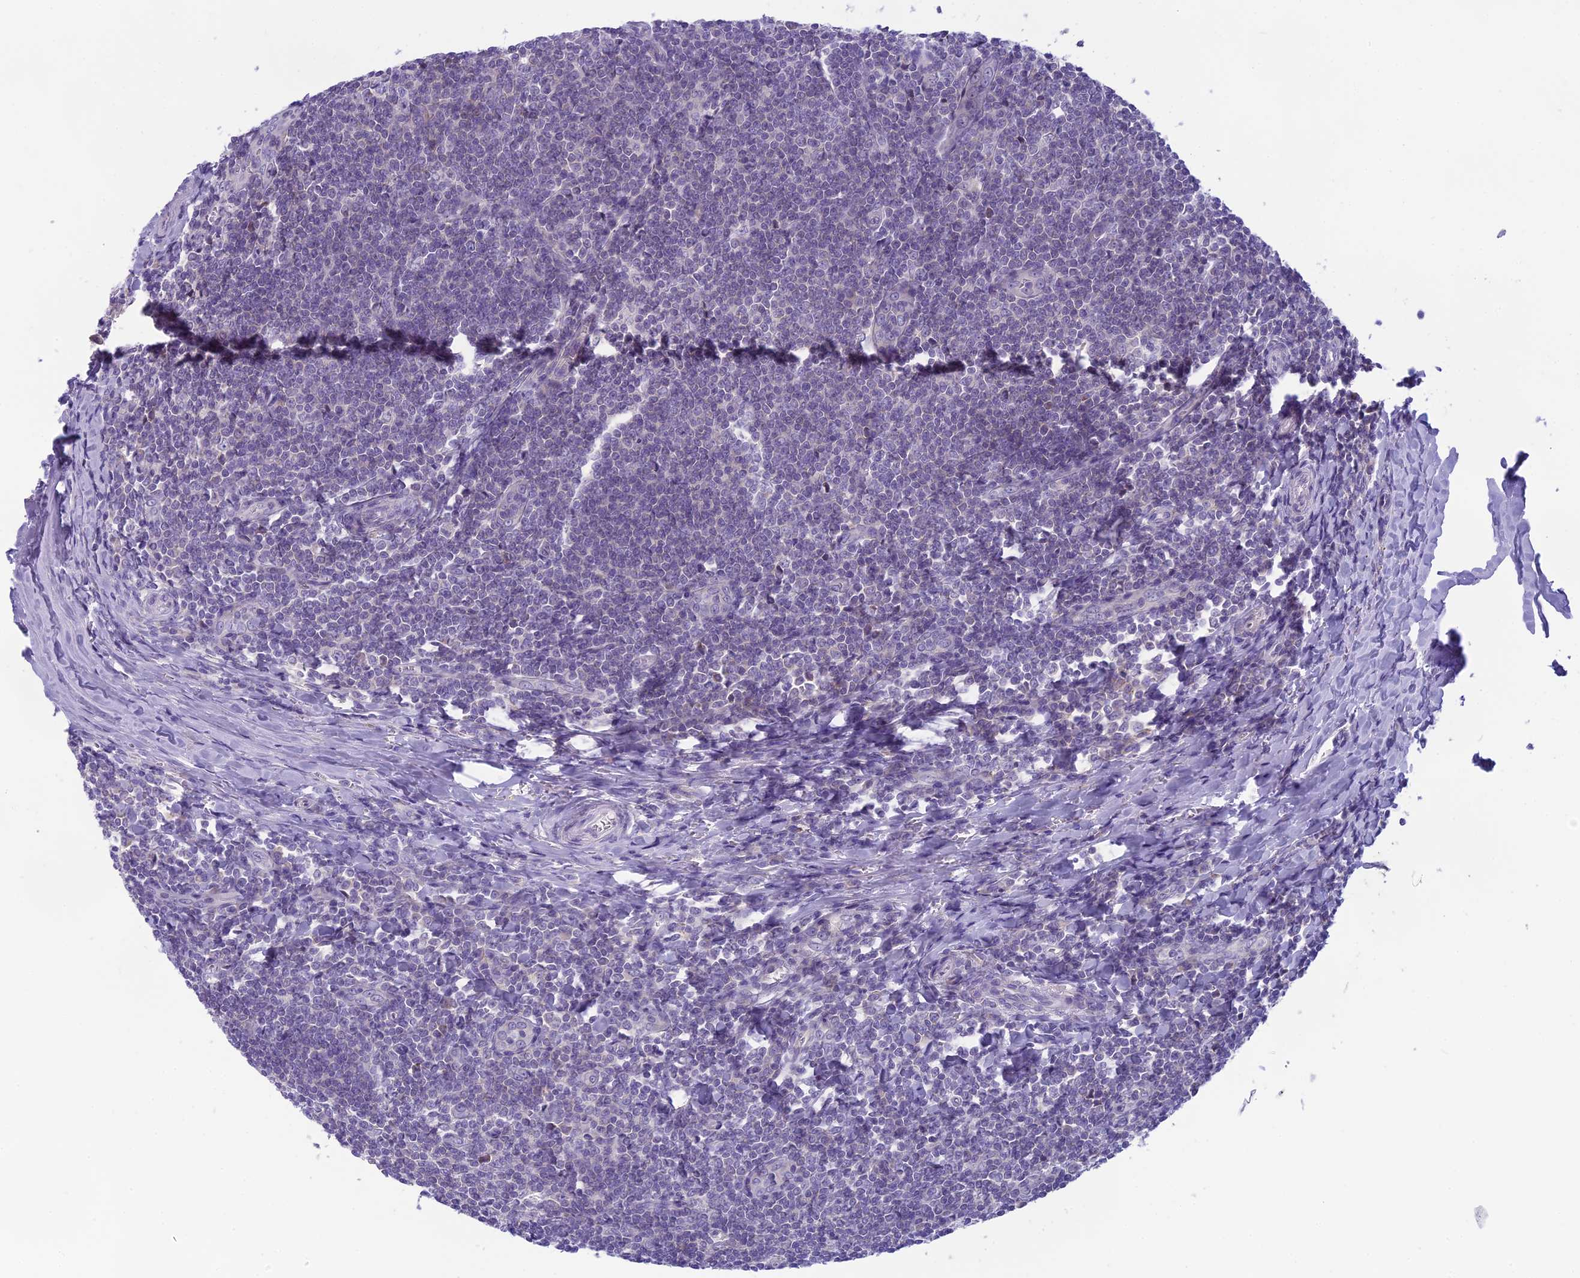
{"staining": {"intensity": "negative", "quantity": "none", "location": "none"}, "tissue": "tonsil", "cell_type": "Germinal center cells", "image_type": "normal", "snomed": [{"axis": "morphology", "description": "Normal tissue, NOS"}, {"axis": "topography", "description": "Tonsil"}], "caption": "Immunohistochemistry (IHC) photomicrograph of normal tonsil: human tonsil stained with DAB displays no significant protein expression in germinal center cells. Nuclei are stained in blue.", "gene": "ARHGEF37", "patient": {"sex": "male", "age": 27}}